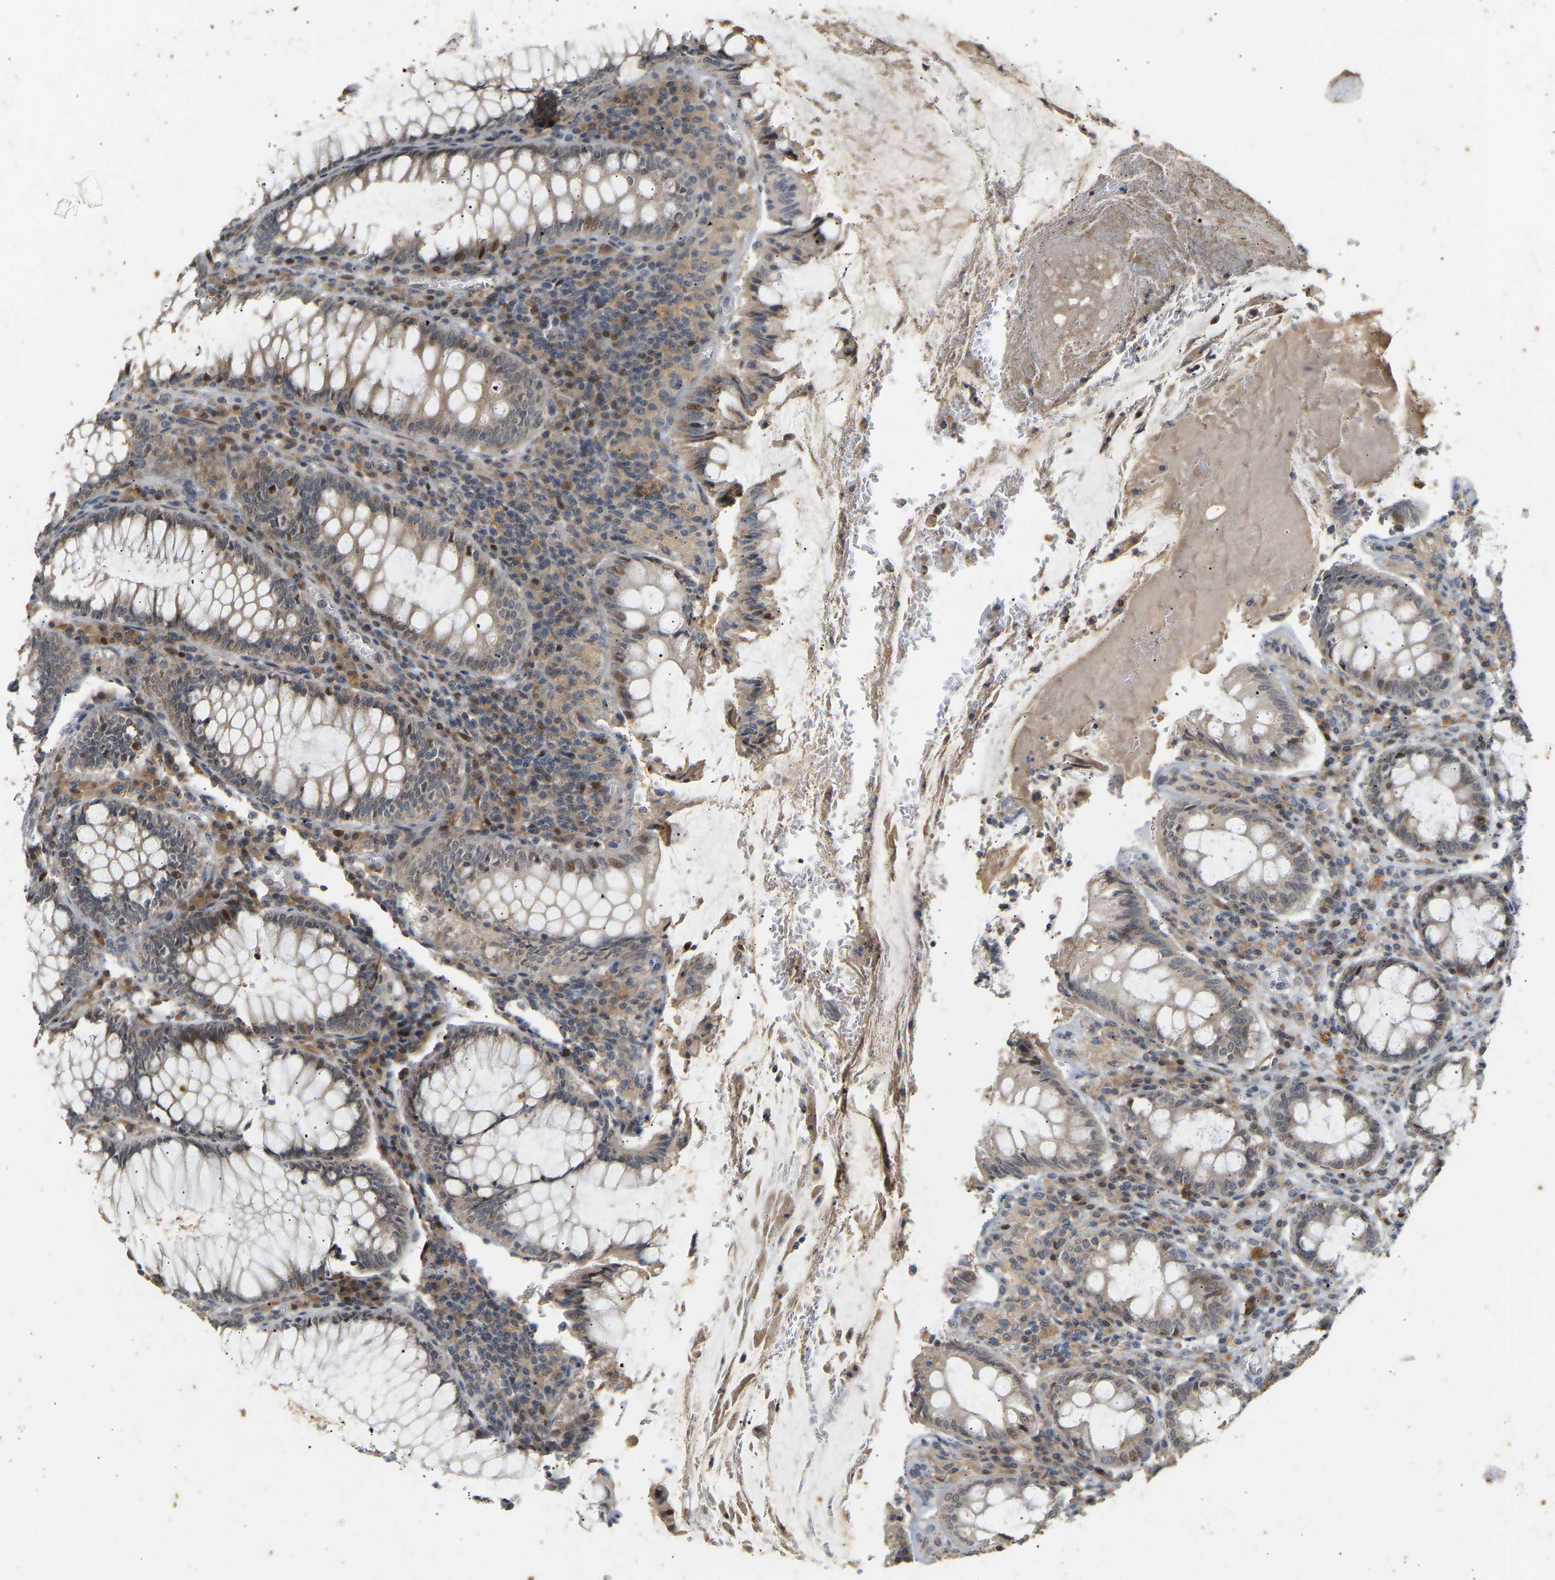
{"staining": {"intensity": "negative", "quantity": "none", "location": "none"}, "tissue": "colorectal cancer", "cell_type": "Tumor cells", "image_type": "cancer", "snomed": [{"axis": "morphology", "description": "Normal tissue, NOS"}, {"axis": "morphology", "description": "Adenocarcinoma, NOS"}, {"axis": "topography", "description": "Rectum"}], "caption": "The histopathology image reveals no staining of tumor cells in colorectal cancer (adenocarcinoma).", "gene": "PTPN4", "patient": {"sex": "female", "age": 66}}